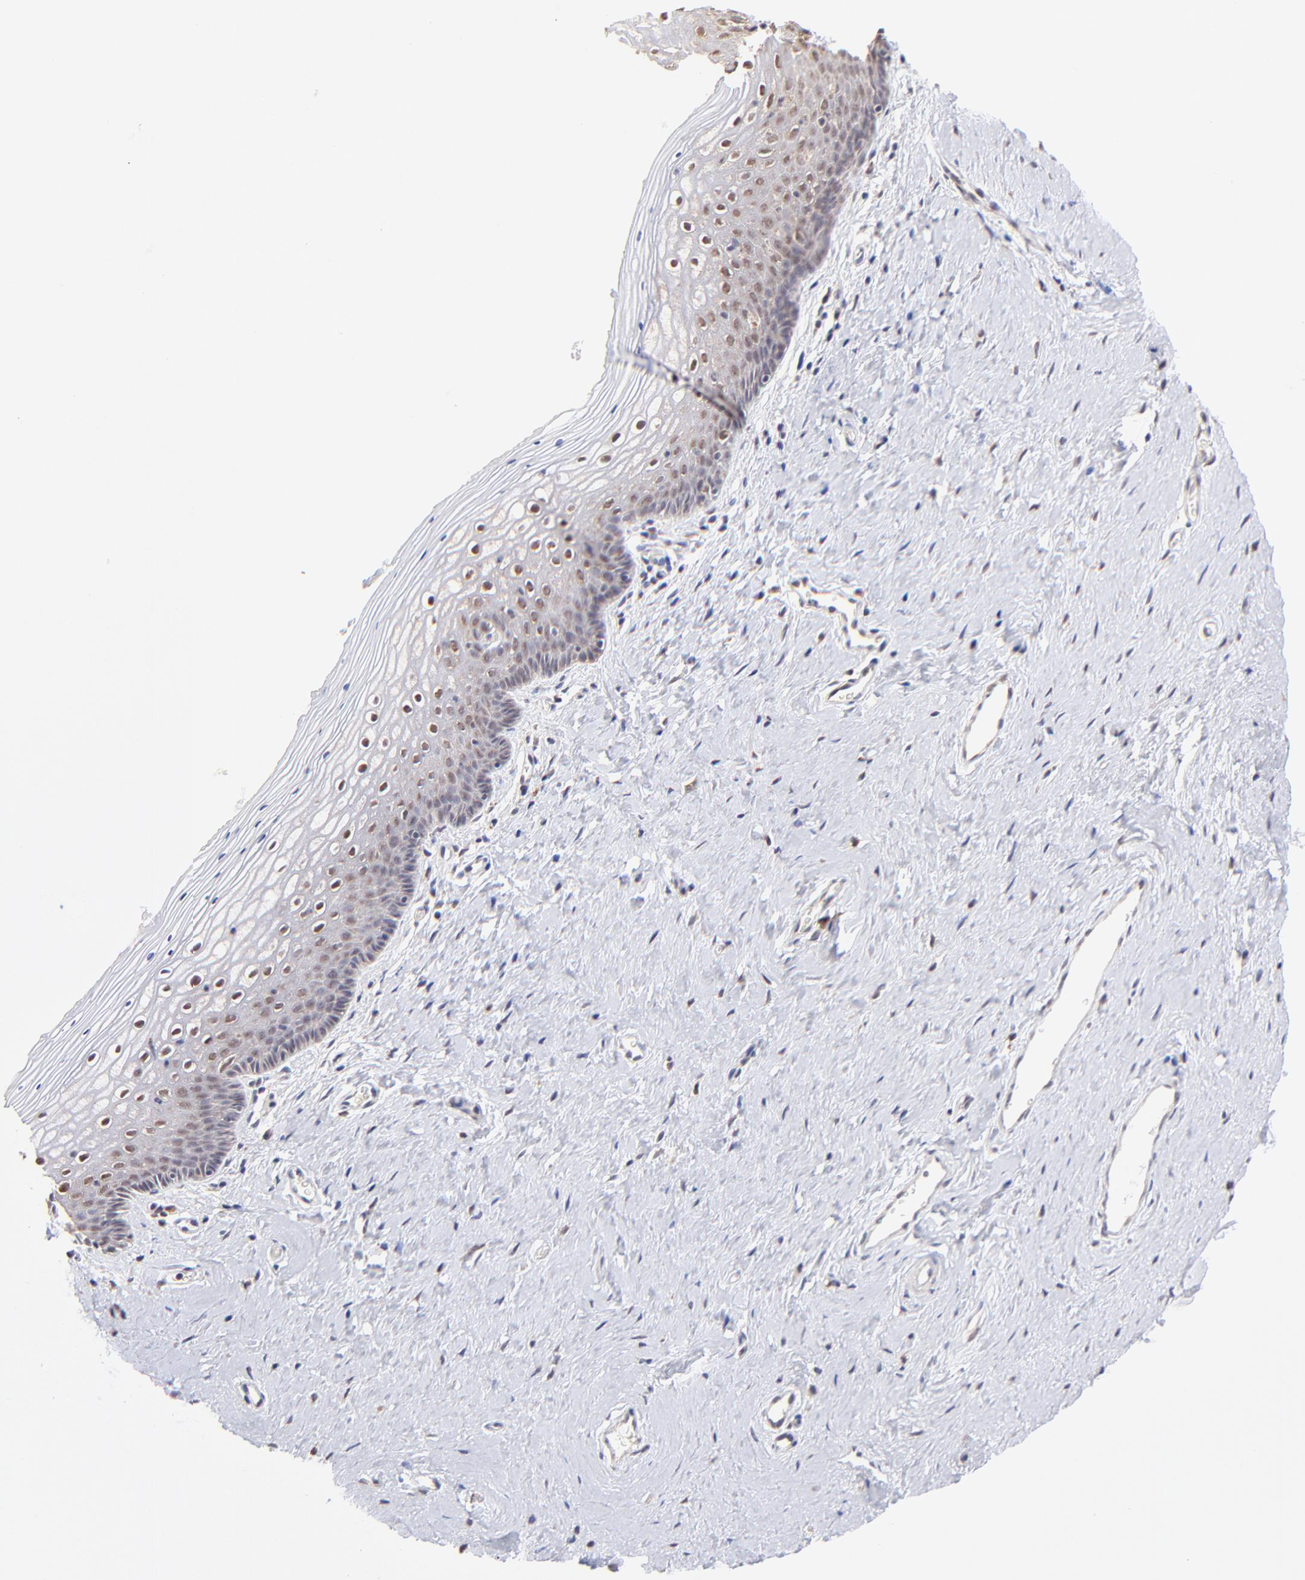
{"staining": {"intensity": "weak", "quantity": "25%-75%", "location": "nuclear"}, "tissue": "vagina", "cell_type": "Squamous epithelial cells", "image_type": "normal", "snomed": [{"axis": "morphology", "description": "Normal tissue, NOS"}, {"axis": "topography", "description": "Vagina"}], "caption": "Protein positivity by immunohistochemistry exhibits weak nuclear positivity in approximately 25%-75% of squamous epithelial cells in unremarkable vagina.", "gene": "ZNF670", "patient": {"sex": "female", "age": 46}}